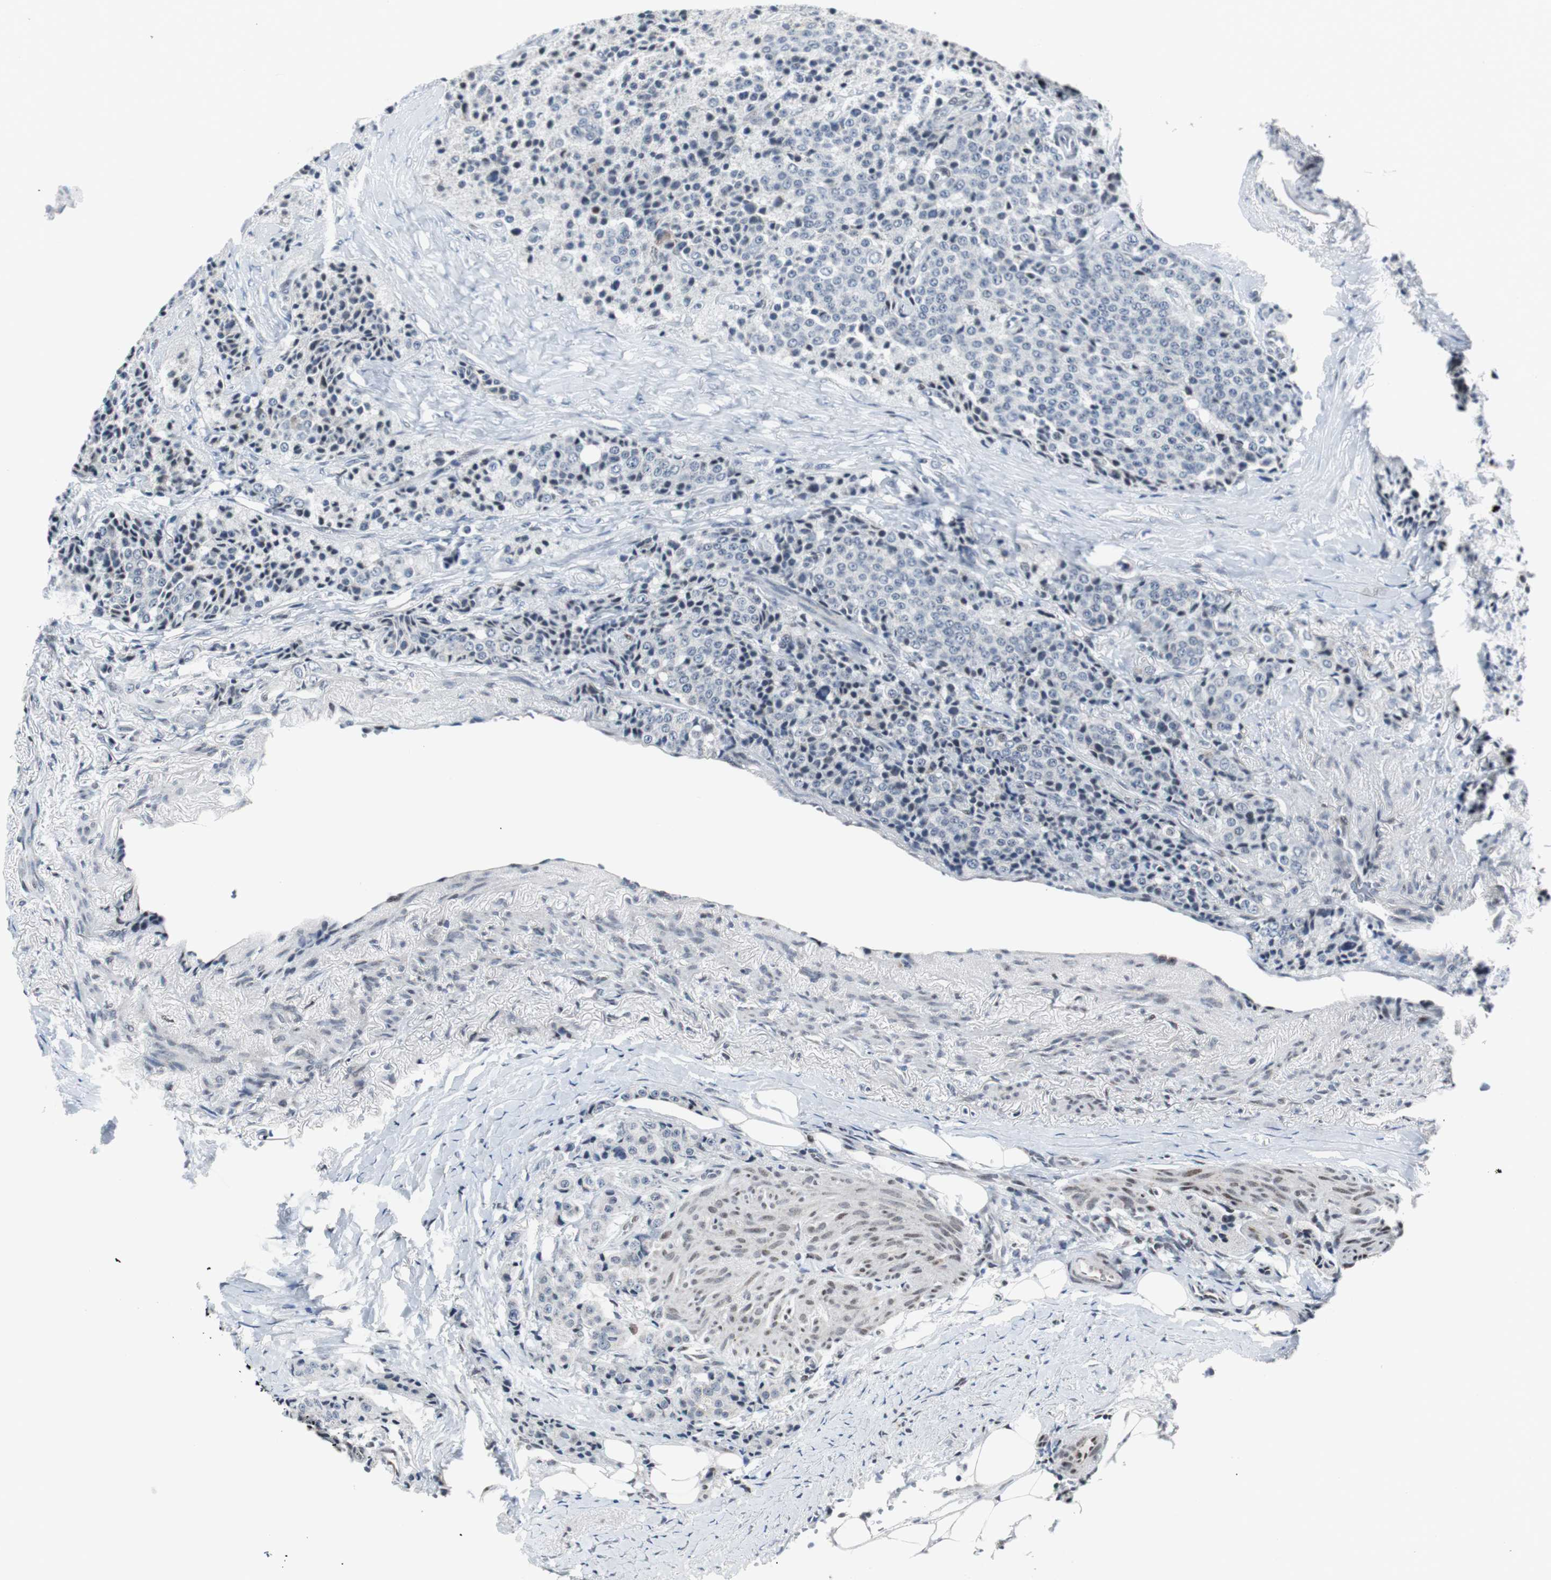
{"staining": {"intensity": "weak", "quantity": "<25%", "location": "nuclear"}, "tissue": "carcinoid", "cell_type": "Tumor cells", "image_type": "cancer", "snomed": [{"axis": "morphology", "description": "Carcinoid, malignant, NOS"}, {"axis": "topography", "description": "Colon"}], "caption": "Tumor cells are negative for protein expression in human malignant carcinoid.", "gene": "MTA1", "patient": {"sex": "female", "age": 61}}